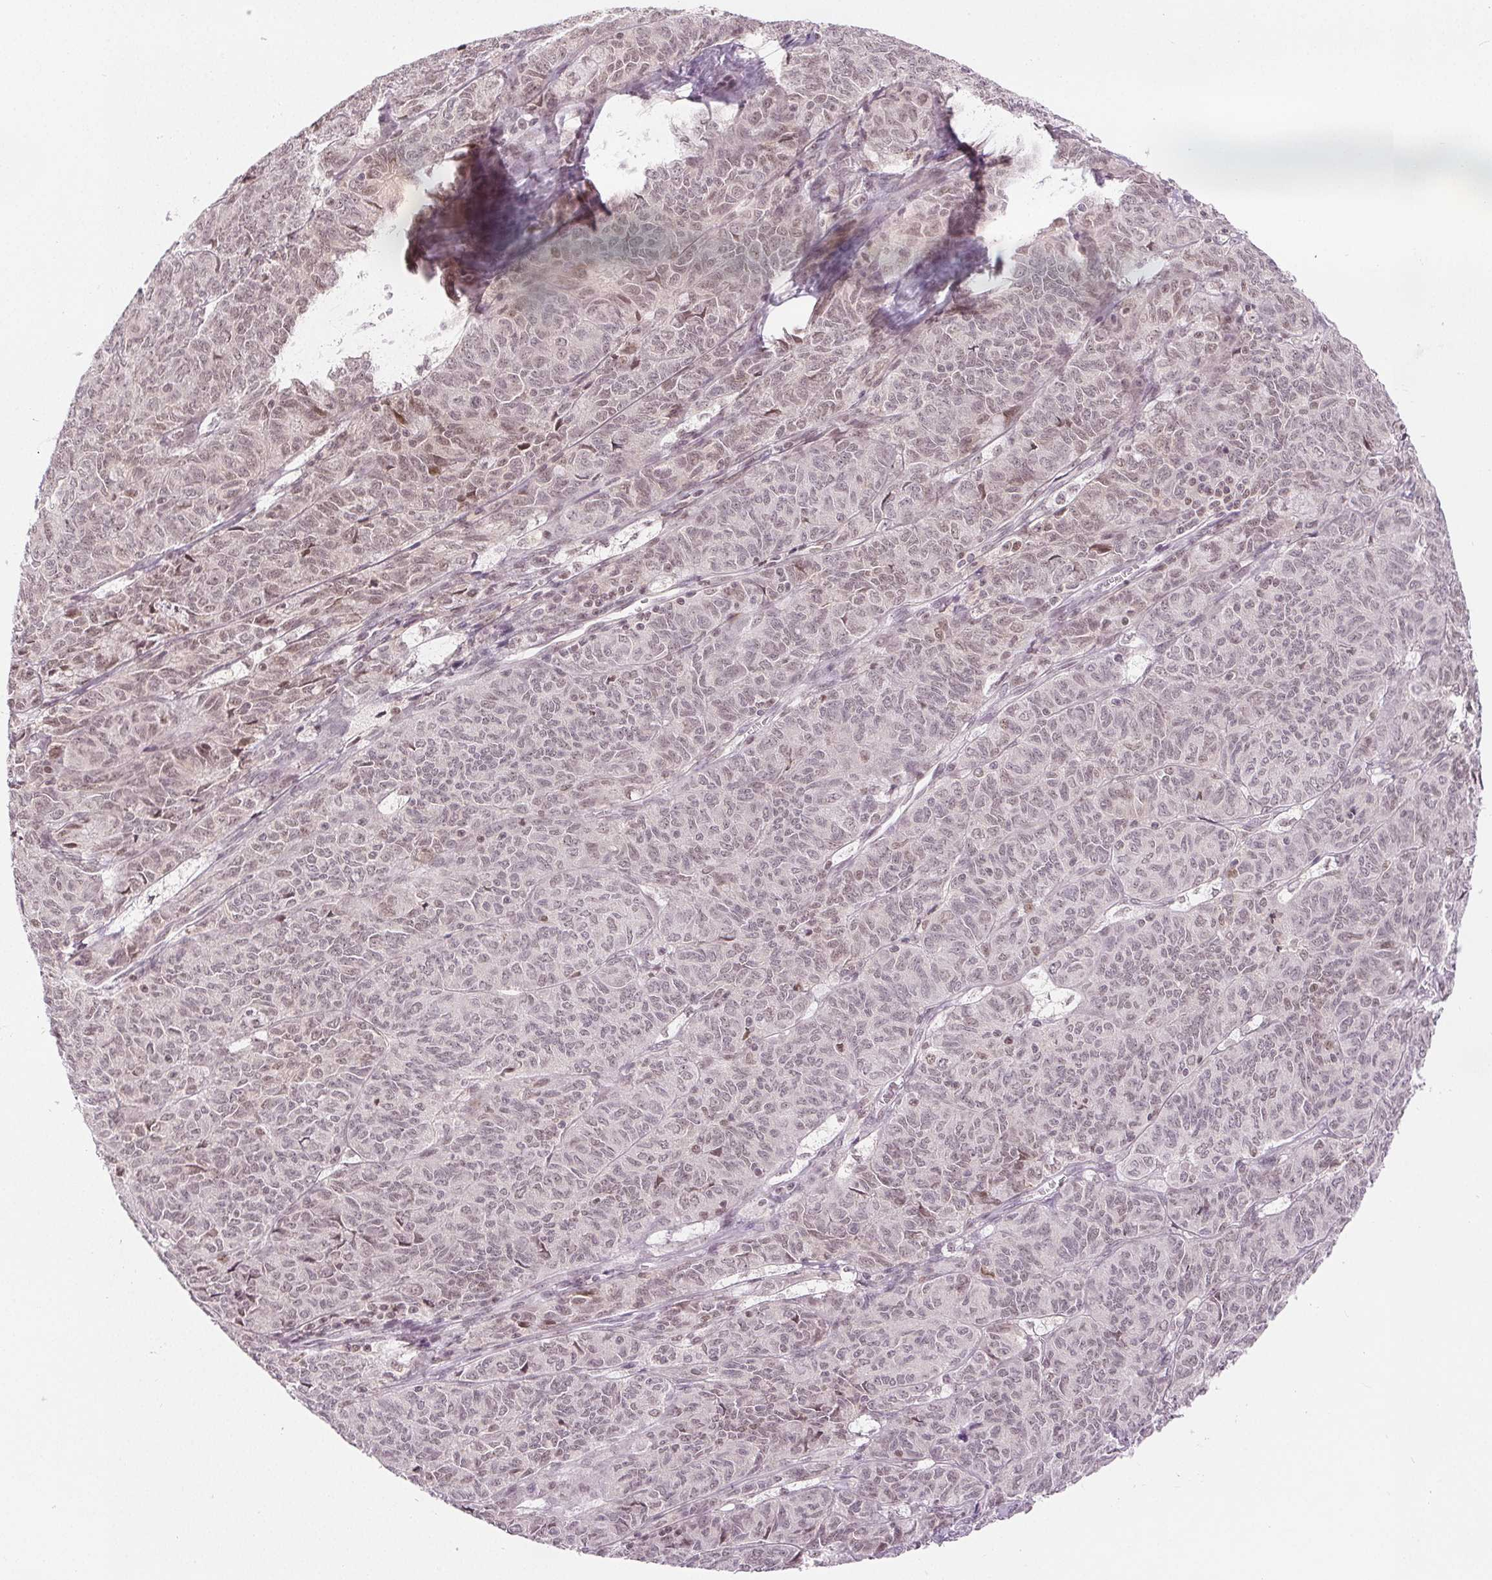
{"staining": {"intensity": "weak", "quantity": ">75%", "location": "nuclear"}, "tissue": "ovarian cancer", "cell_type": "Tumor cells", "image_type": "cancer", "snomed": [{"axis": "morphology", "description": "Carcinoma, endometroid"}, {"axis": "topography", "description": "Ovary"}], "caption": "Immunohistochemical staining of human ovarian endometroid carcinoma exhibits low levels of weak nuclear protein positivity in approximately >75% of tumor cells. (DAB IHC with brightfield microscopy, high magnification).", "gene": "DEK", "patient": {"sex": "female", "age": 80}}